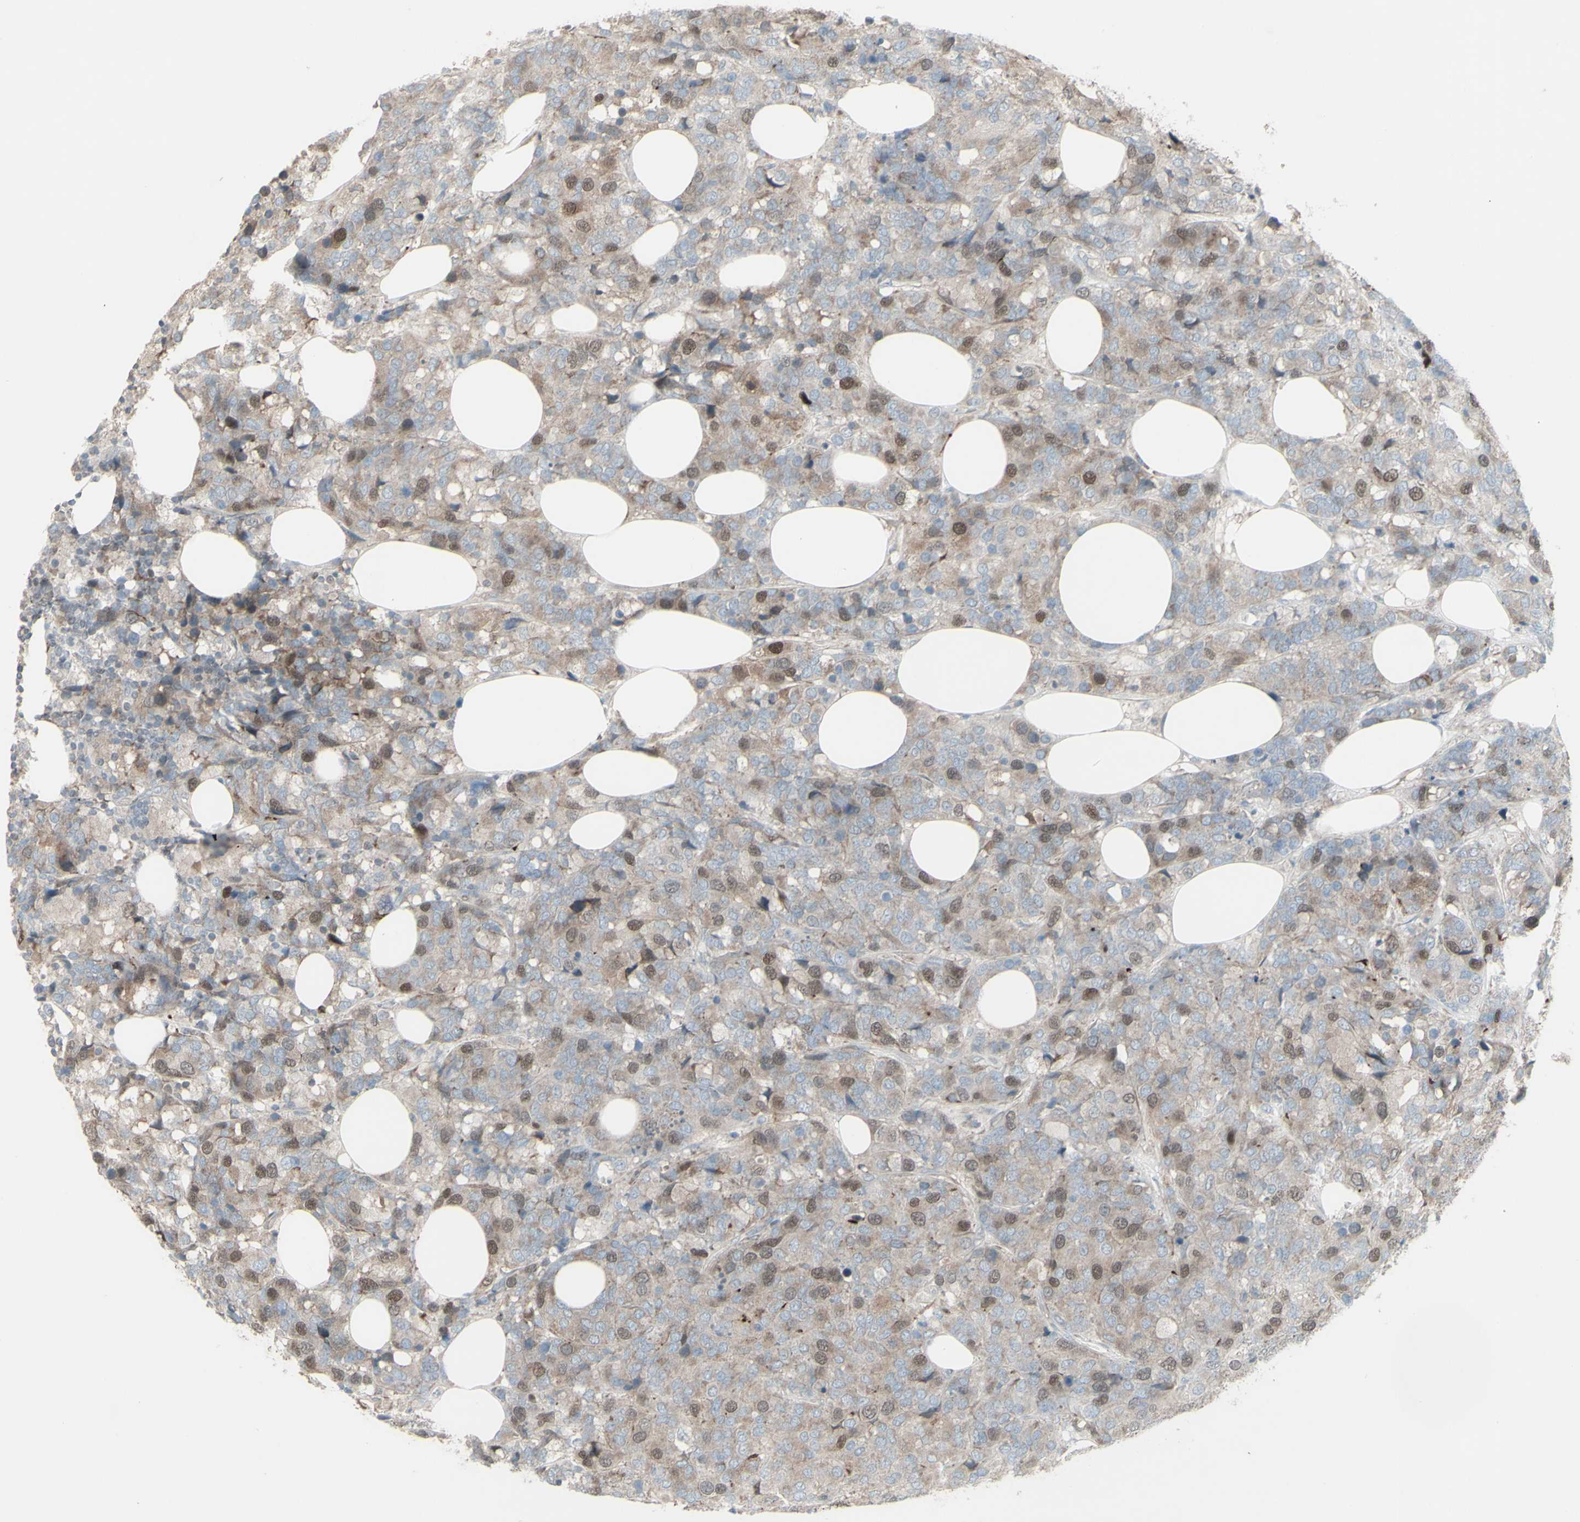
{"staining": {"intensity": "moderate", "quantity": "25%-75%", "location": "cytoplasmic/membranous,nuclear"}, "tissue": "breast cancer", "cell_type": "Tumor cells", "image_type": "cancer", "snomed": [{"axis": "morphology", "description": "Lobular carcinoma"}, {"axis": "topography", "description": "Breast"}], "caption": "The histopathology image displays a brown stain indicating the presence of a protein in the cytoplasmic/membranous and nuclear of tumor cells in breast cancer.", "gene": "GMNN", "patient": {"sex": "female", "age": 59}}